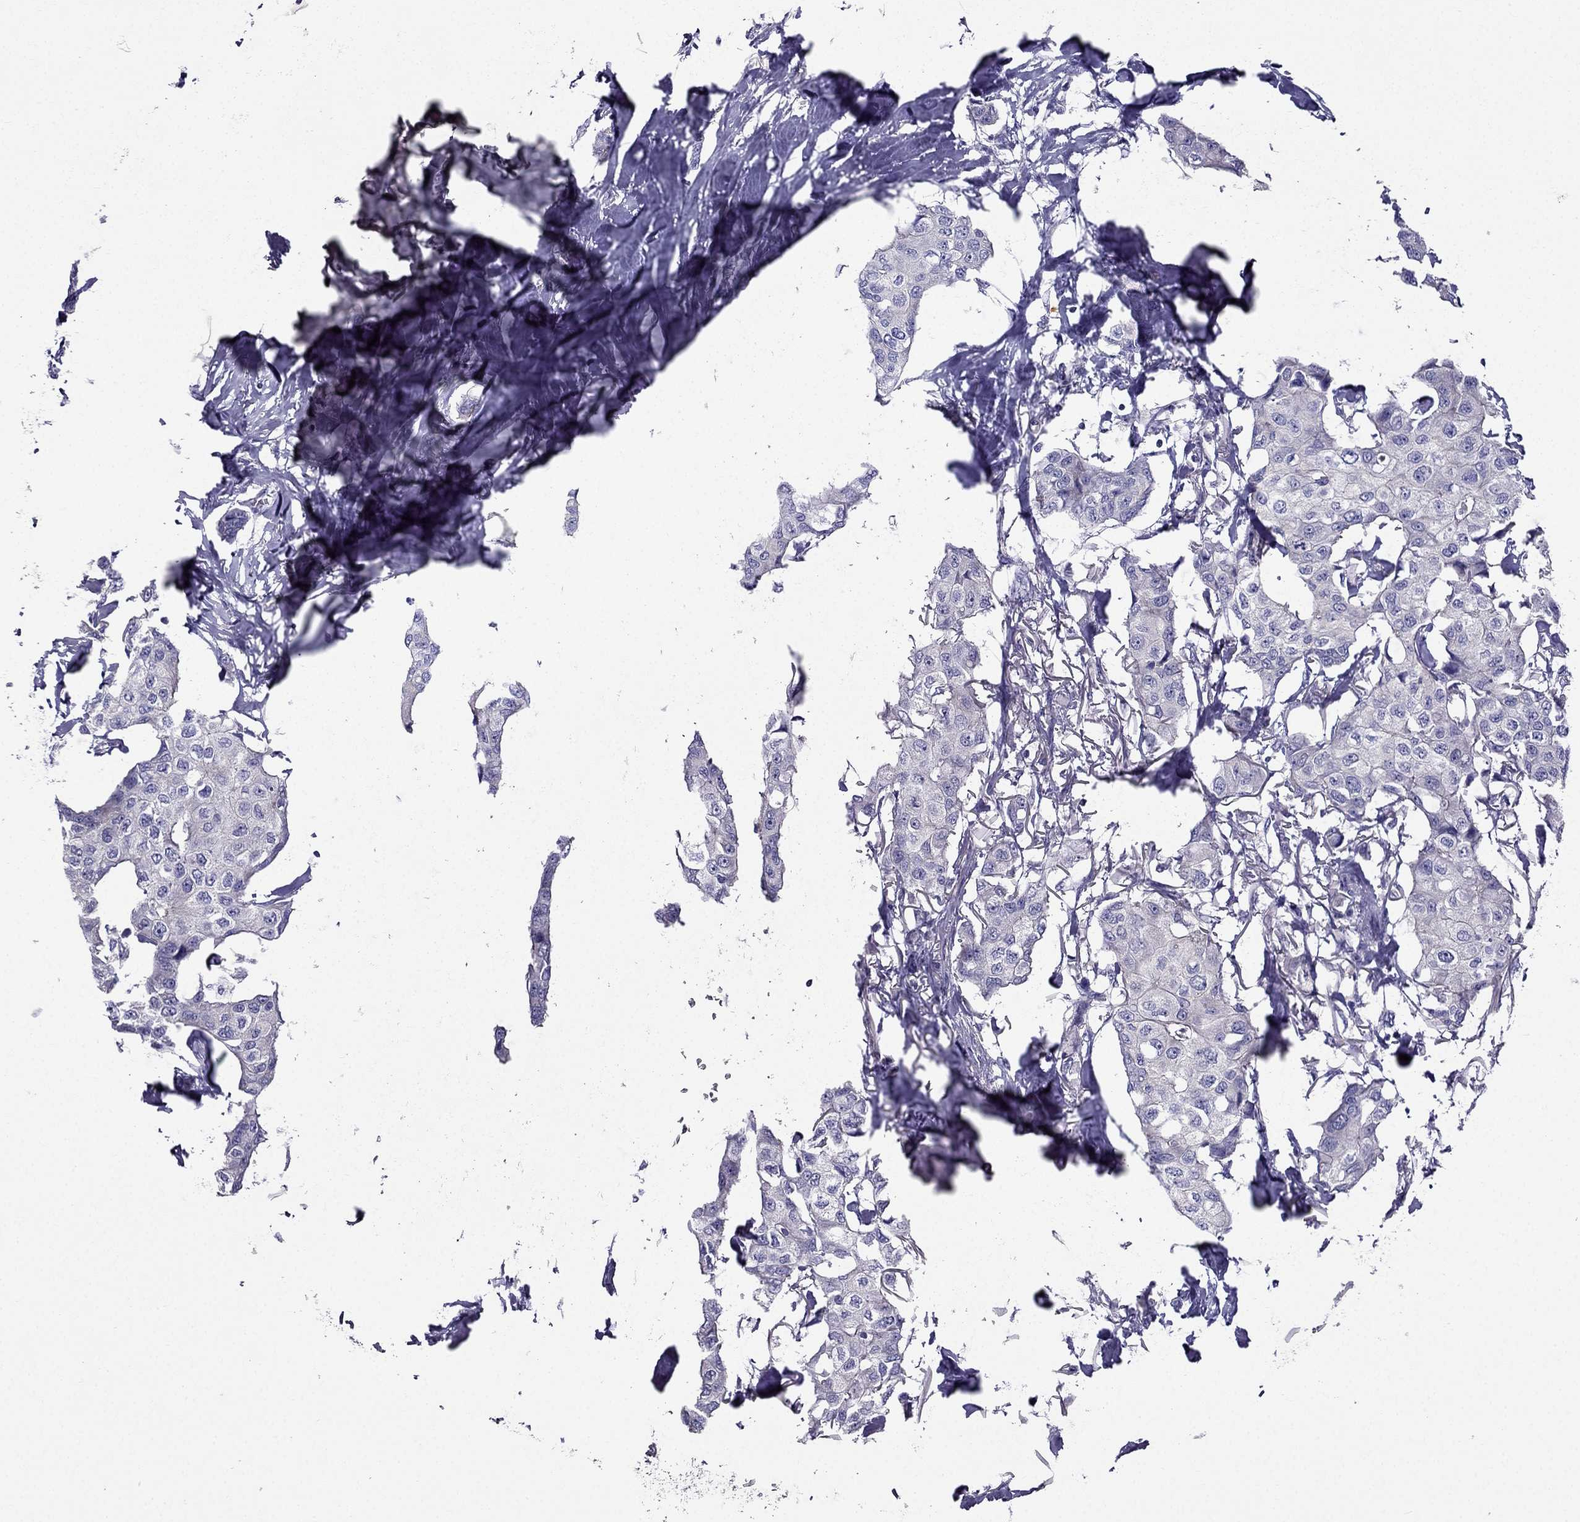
{"staining": {"intensity": "negative", "quantity": "none", "location": "none"}, "tissue": "breast cancer", "cell_type": "Tumor cells", "image_type": "cancer", "snomed": [{"axis": "morphology", "description": "Duct carcinoma"}, {"axis": "topography", "description": "Breast"}], "caption": "Breast infiltrating ductal carcinoma was stained to show a protein in brown. There is no significant expression in tumor cells. (DAB immunohistochemistry with hematoxylin counter stain).", "gene": "AAK1", "patient": {"sex": "female", "age": 80}}